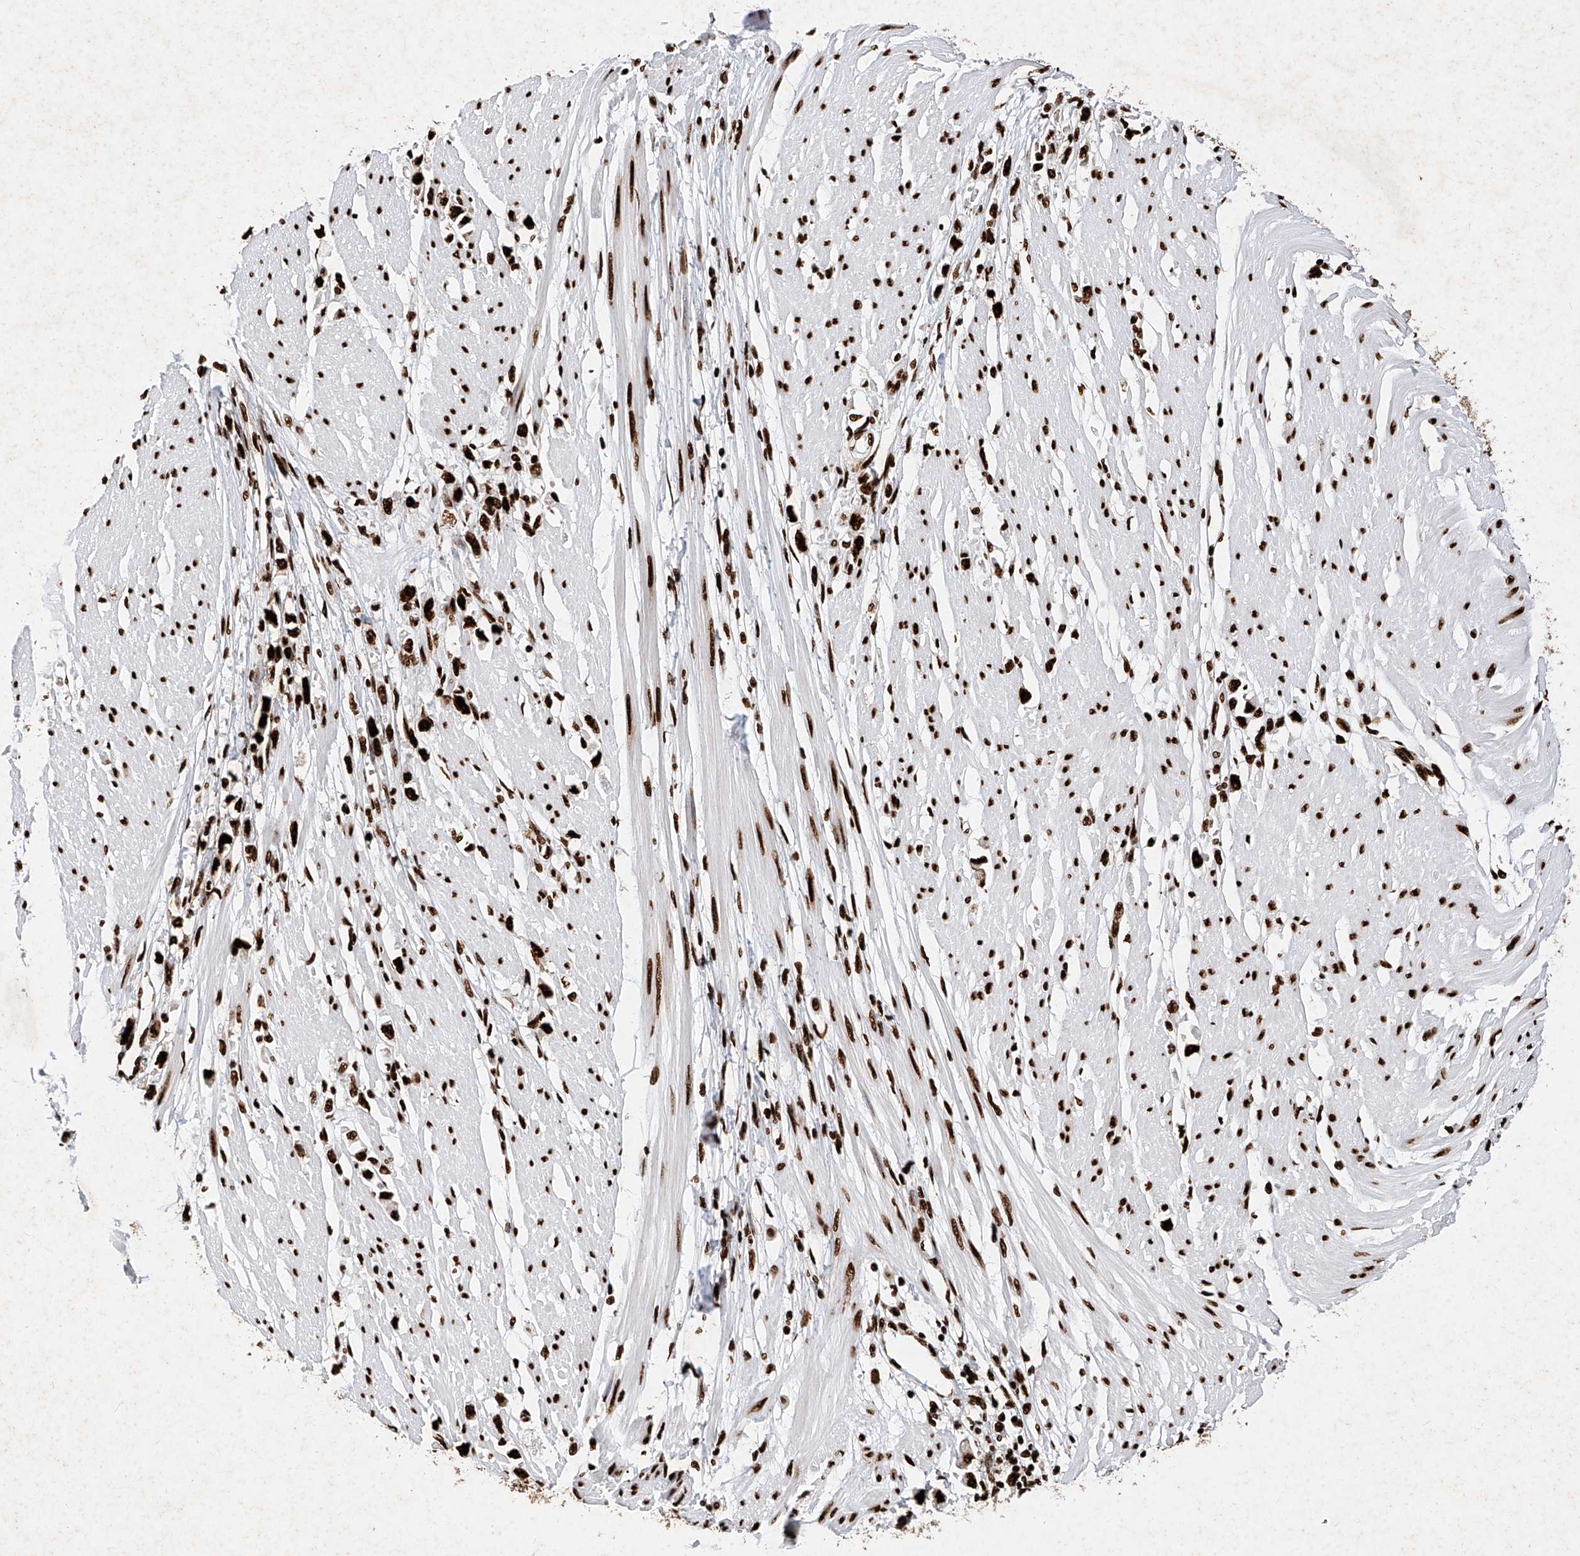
{"staining": {"intensity": "strong", "quantity": ">75%", "location": "nuclear"}, "tissue": "stomach cancer", "cell_type": "Tumor cells", "image_type": "cancer", "snomed": [{"axis": "morphology", "description": "Adenocarcinoma, NOS"}, {"axis": "topography", "description": "Stomach"}], "caption": "This photomicrograph displays adenocarcinoma (stomach) stained with immunohistochemistry (IHC) to label a protein in brown. The nuclear of tumor cells show strong positivity for the protein. Nuclei are counter-stained blue.", "gene": "SRSF6", "patient": {"sex": "female", "age": 59}}